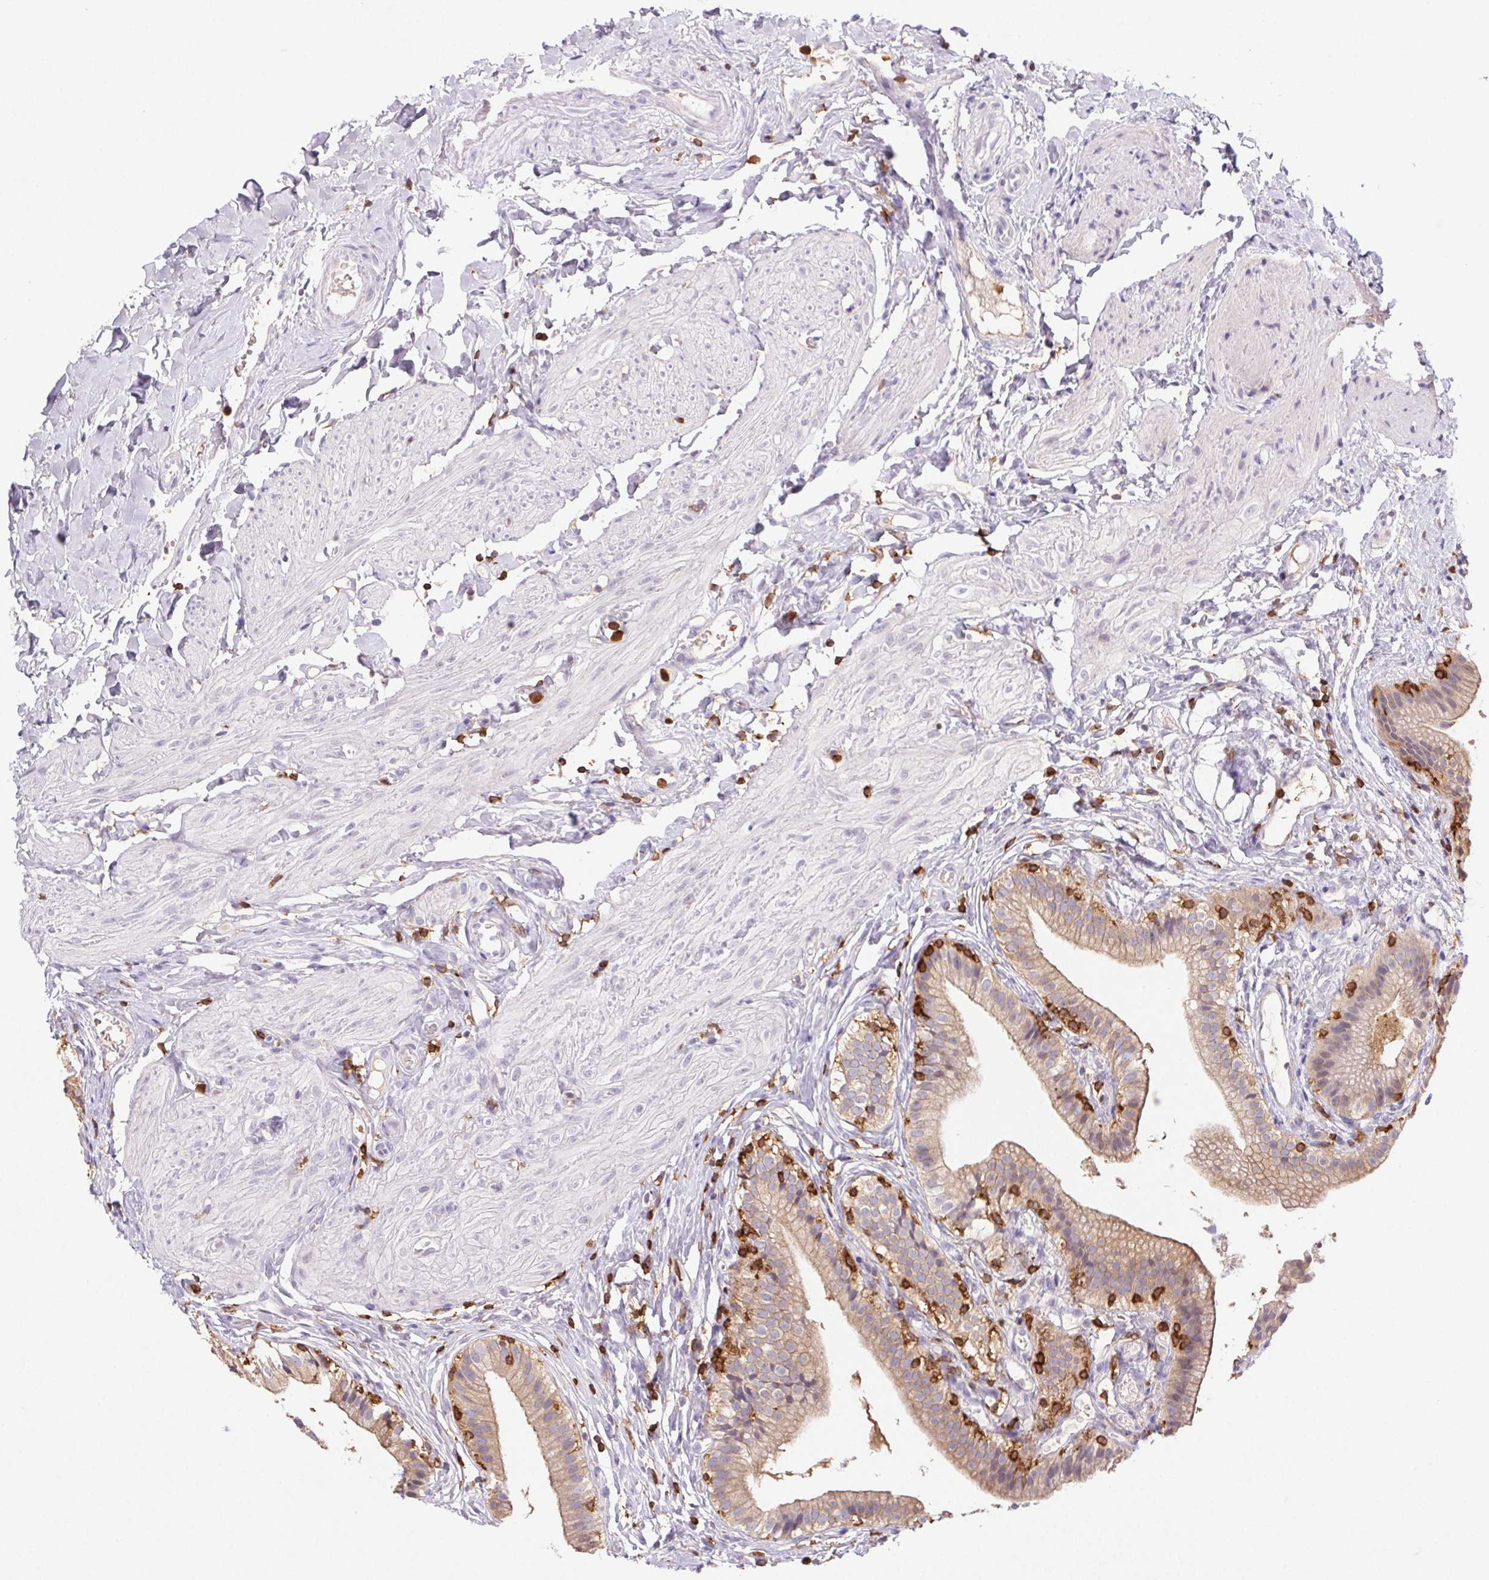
{"staining": {"intensity": "moderate", "quantity": "25%-75%", "location": "cytoplasmic/membranous"}, "tissue": "gallbladder", "cell_type": "Glandular cells", "image_type": "normal", "snomed": [{"axis": "morphology", "description": "Normal tissue, NOS"}, {"axis": "topography", "description": "Gallbladder"}], "caption": "Protein staining displays moderate cytoplasmic/membranous staining in approximately 25%-75% of glandular cells in benign gallbladder.", "gene": "APBB1IP", "patient": {"sex": "female", "age": 47}}